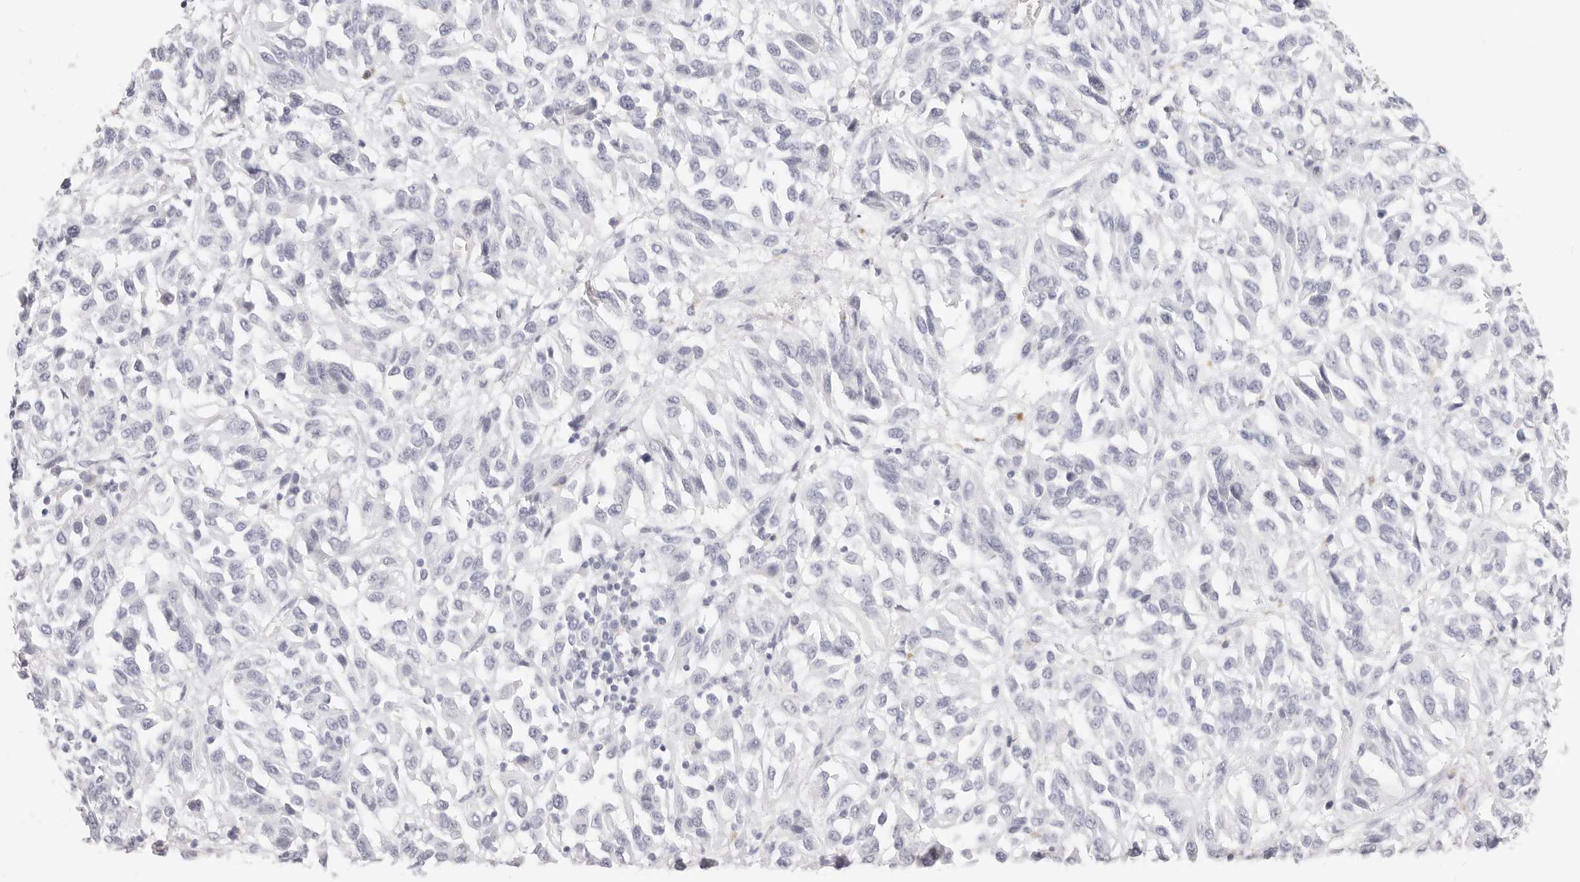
{"staining": {"intensity": "negative", "quantity": "none", "location": "none"}, "tissue": "melanoma", "cell_type": "Tumor cells", "image_type": "cancer", "snomed": [{"axis": "morphology", "description": "Malignant melanoma, Metastatic site"}, {"axis": "topography", "description": "Lung"}], "caption": "This is an immunohistochemistry (IHC) micrograph of melanoma. There is no positivity in tumor cells.", "gene": "CAMP", "patient": {"sex": "male", "age": 64}}